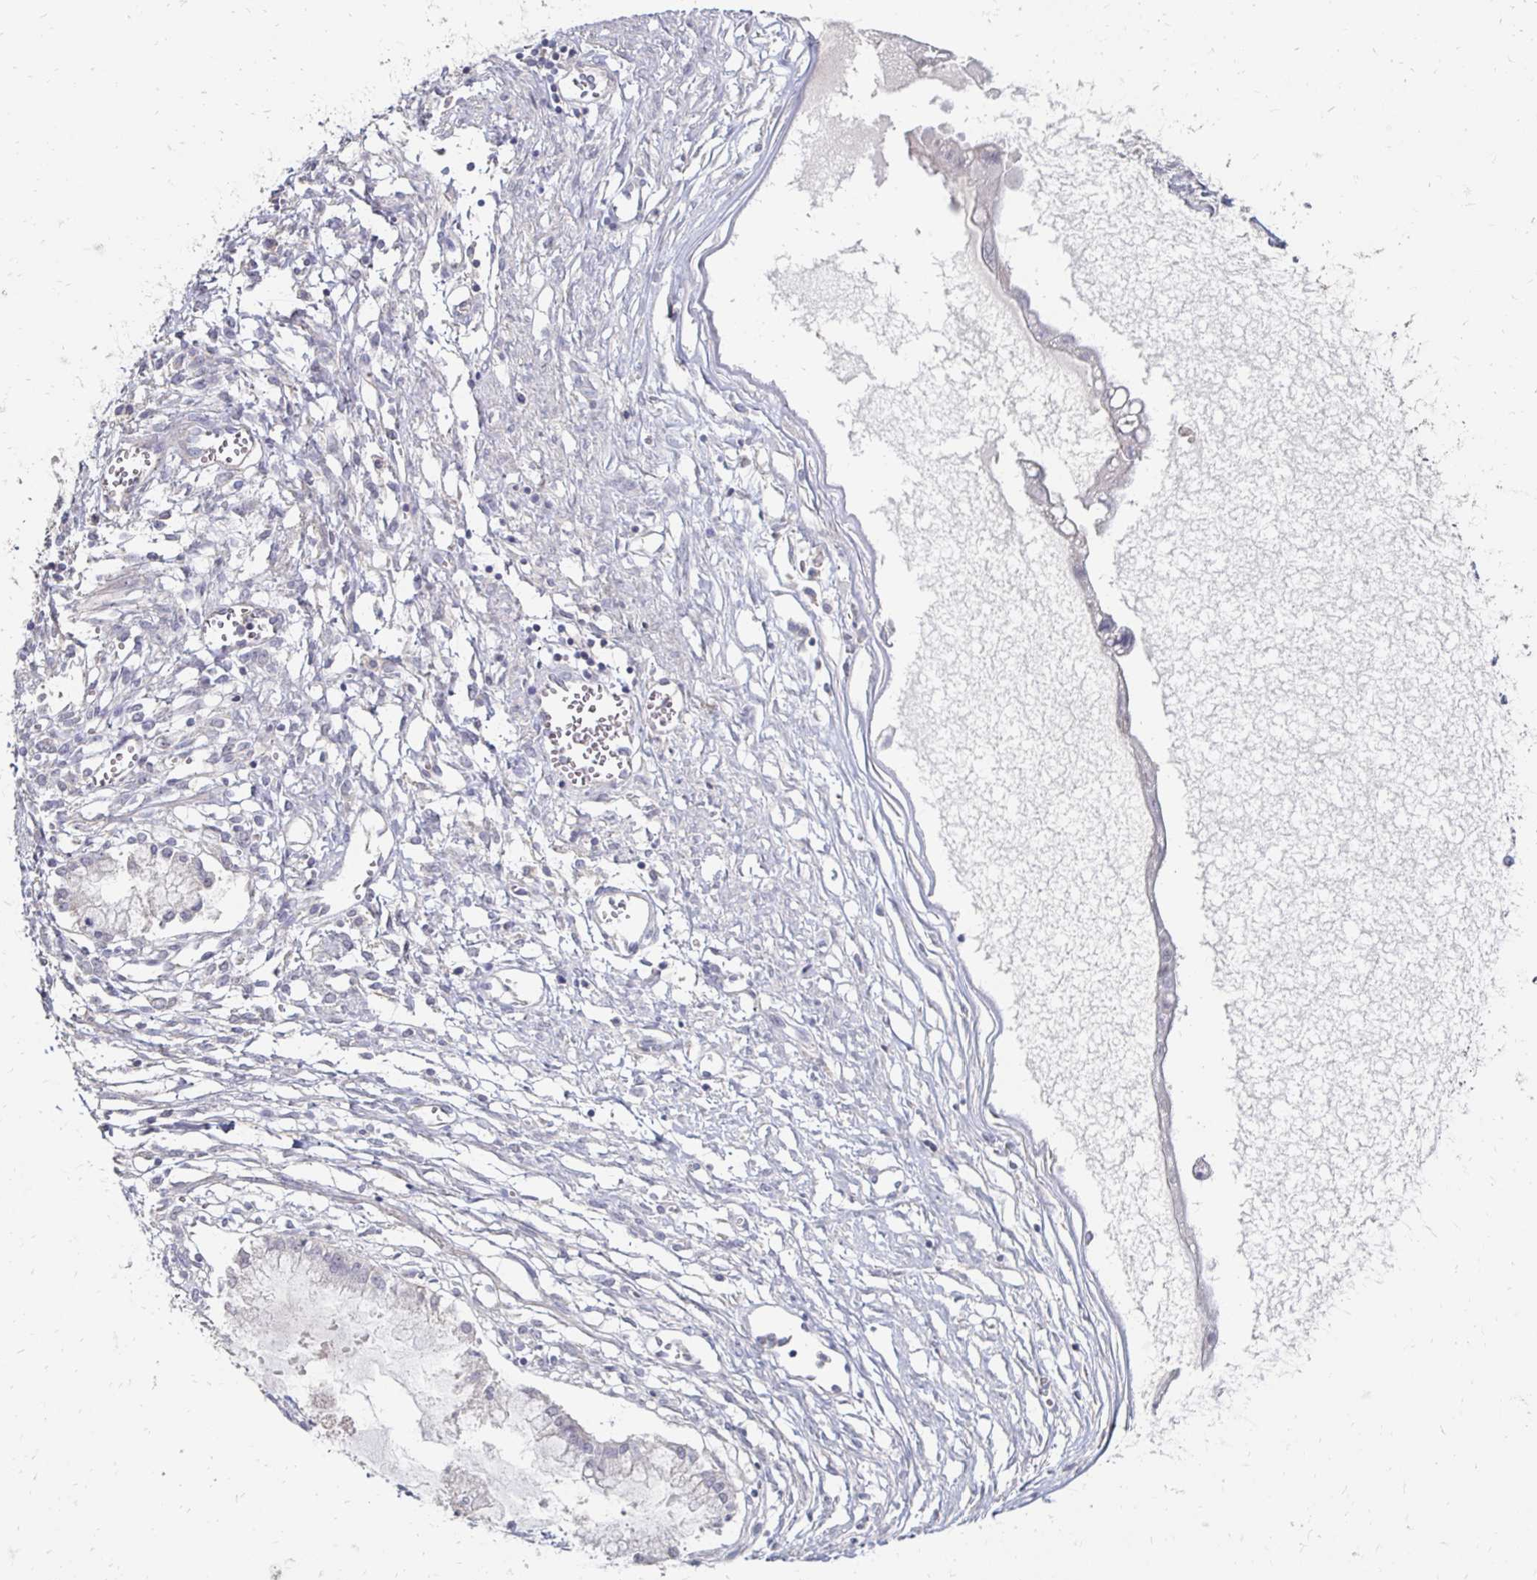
{"staining": {"intensity": "negative", "quantity": "none", "location": "none"}, "tissue": "ovarian cancer", "cell_type": "Tumor cells", "image_type": "cancer", "snomed": [{"axis": "morphology", "description": "Cystadenocarcinoma, mucinous, NOS"}, {"axis": "topography", "description": "Ovary"}], "caption": "Protein analysis of mucinous cystadenocarcinoma (ovarian) reveals no significant staining in tumor cells.", "gene": "ZNF727", "patient": {"sex": "female", "age": 34}}